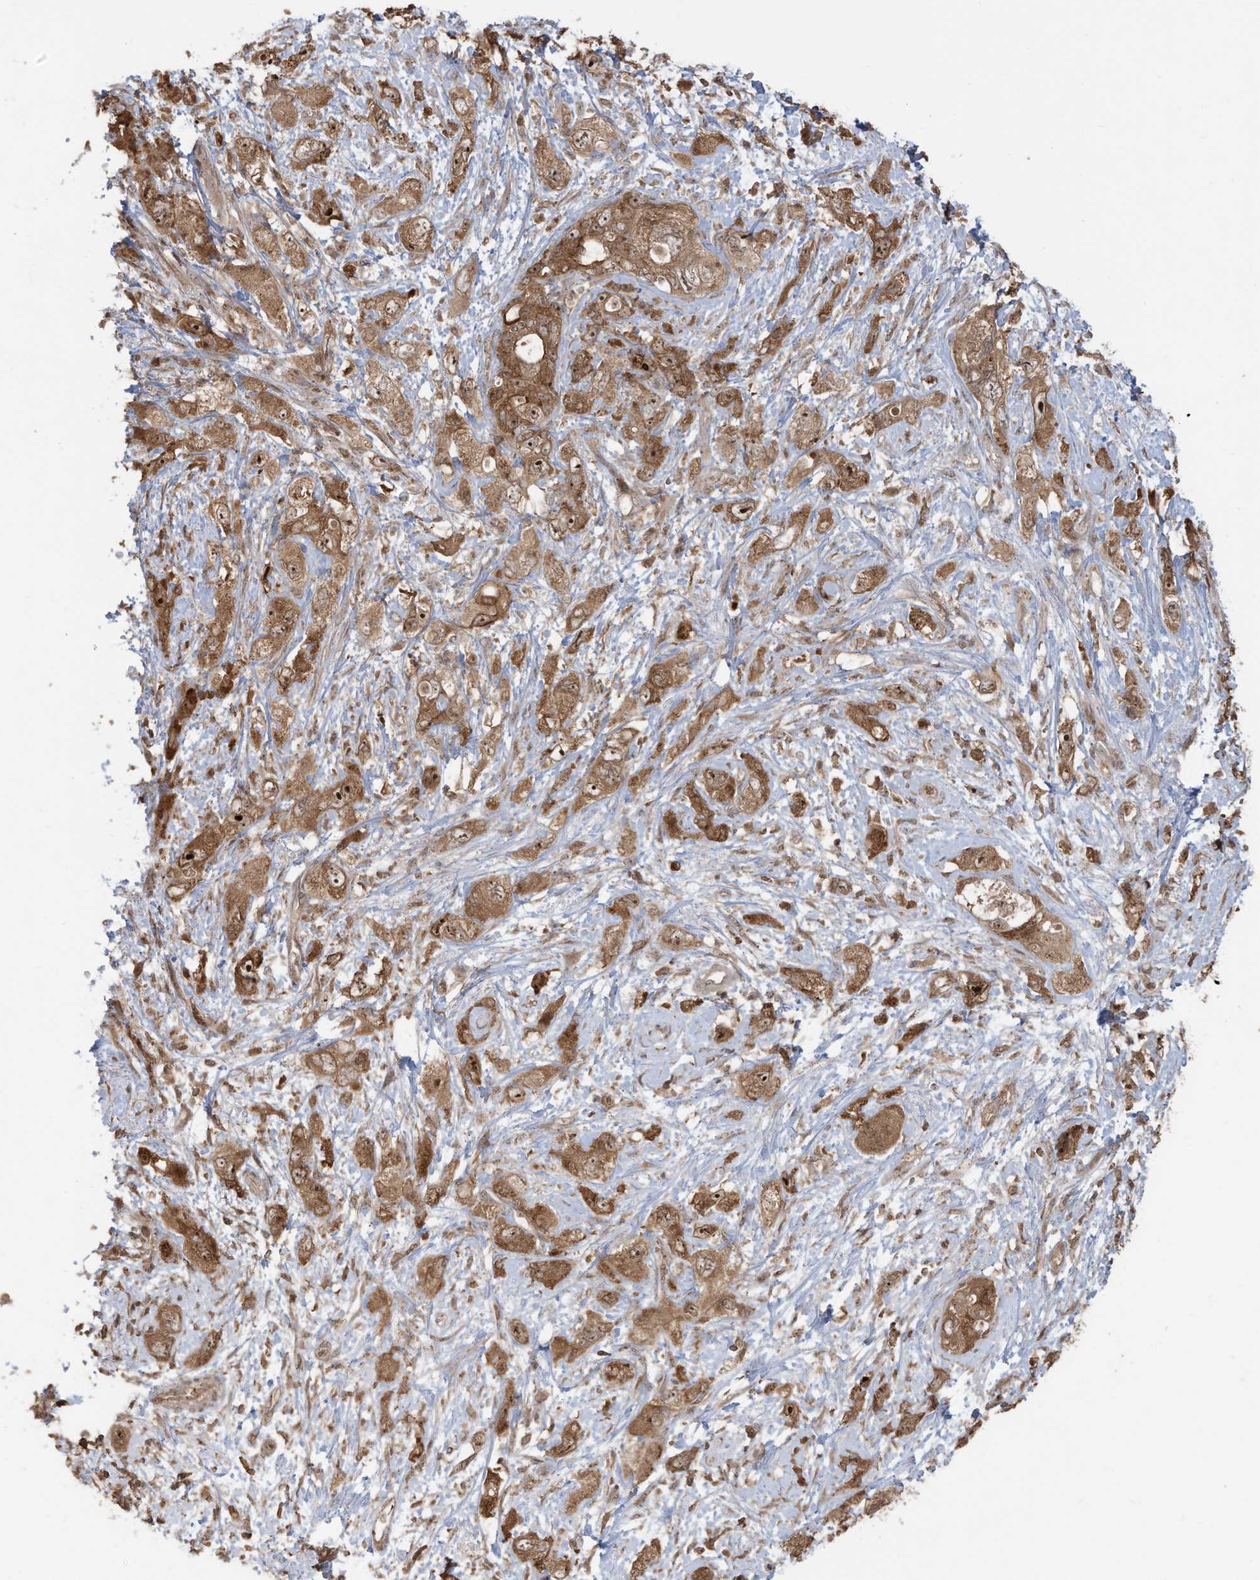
{"staining": {"intensity": "moderate", "quantity": ">75%", "location": "cytoplasmic/membranous,nuclear"}, "tissue": "pancreatic cancer", "cell_type": "Tumor cells", "image_type": "cancer", "snomed": [{"axis": "morphology", "description": "Adenocarcinoma, NOS"}, {"axis": "topography", "description": "Pancreas"}], "caption": "High-power microscopy captured an IHC histopathology image of pancreatic adenocarcinoma, revealing moderate cytoplasmic/membranous and nuclear positivity in about >75% of tumor cells. (DAB (3,3'-diaminobenzidine) IHC with brightfield microscopy, high magnification).", "gene": "CARF", "patient": {"sex": "female", "age": 73}}